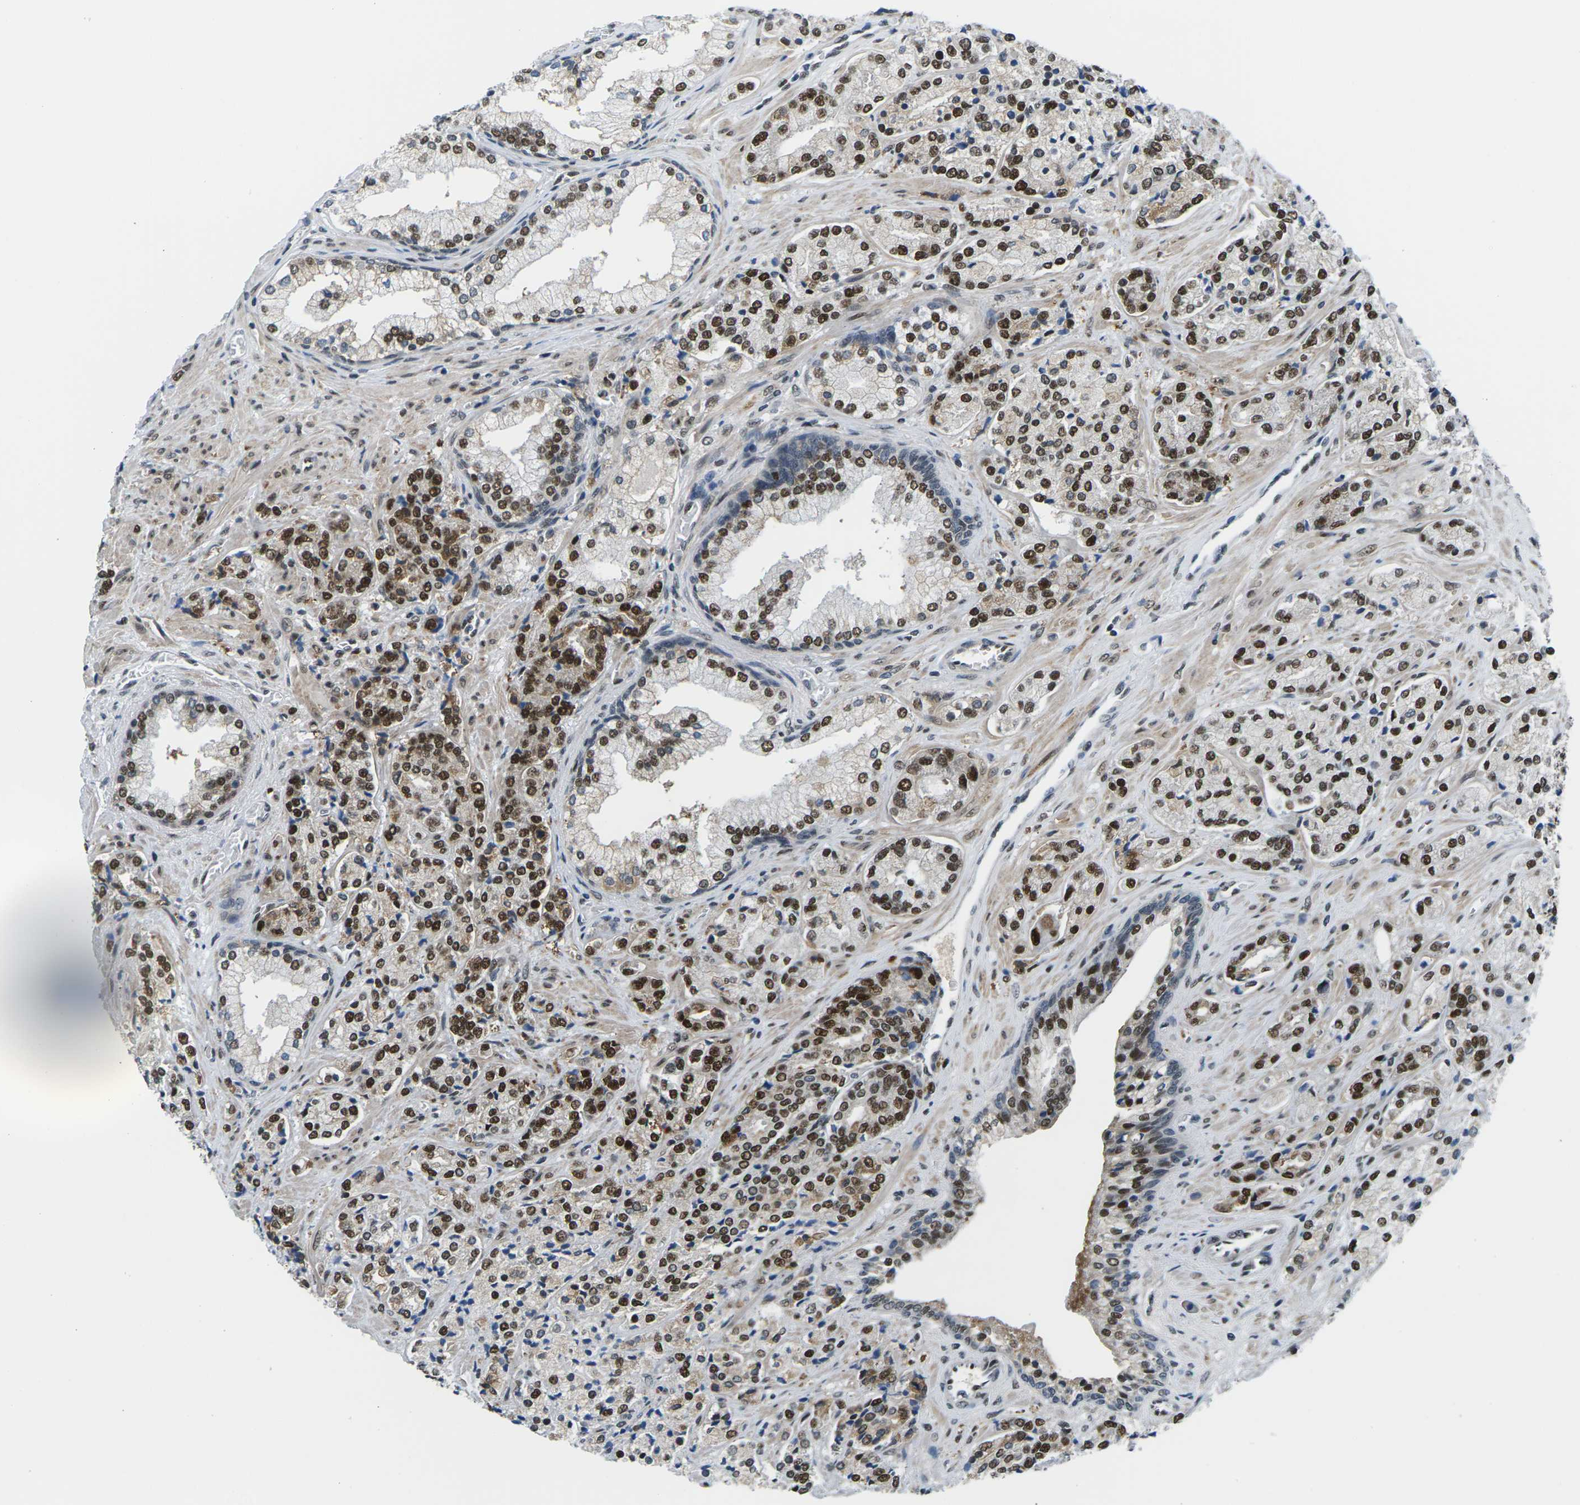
{"staining": {"intensity": "strong", "quantity": ">75%", "location": "nuclear"}, "tissue": "prostate cancer", "cell_type": "Tumor cells", "image_type": "cancer", "snomed": [{"axis": "morphology", "description": "Adenocarcinoma, High grade"}, {"axis": "topography", "description": "Prostate"}], "caption": "A high-resolution histopathology image shows IHC staining of prostate adenocarcinoma (high-grade), which demonstrates strong nuclear positivity in approximately >75% of tumor cells.", "gene": "PSME3", "patient": {"sex": "male", "age": 71}}